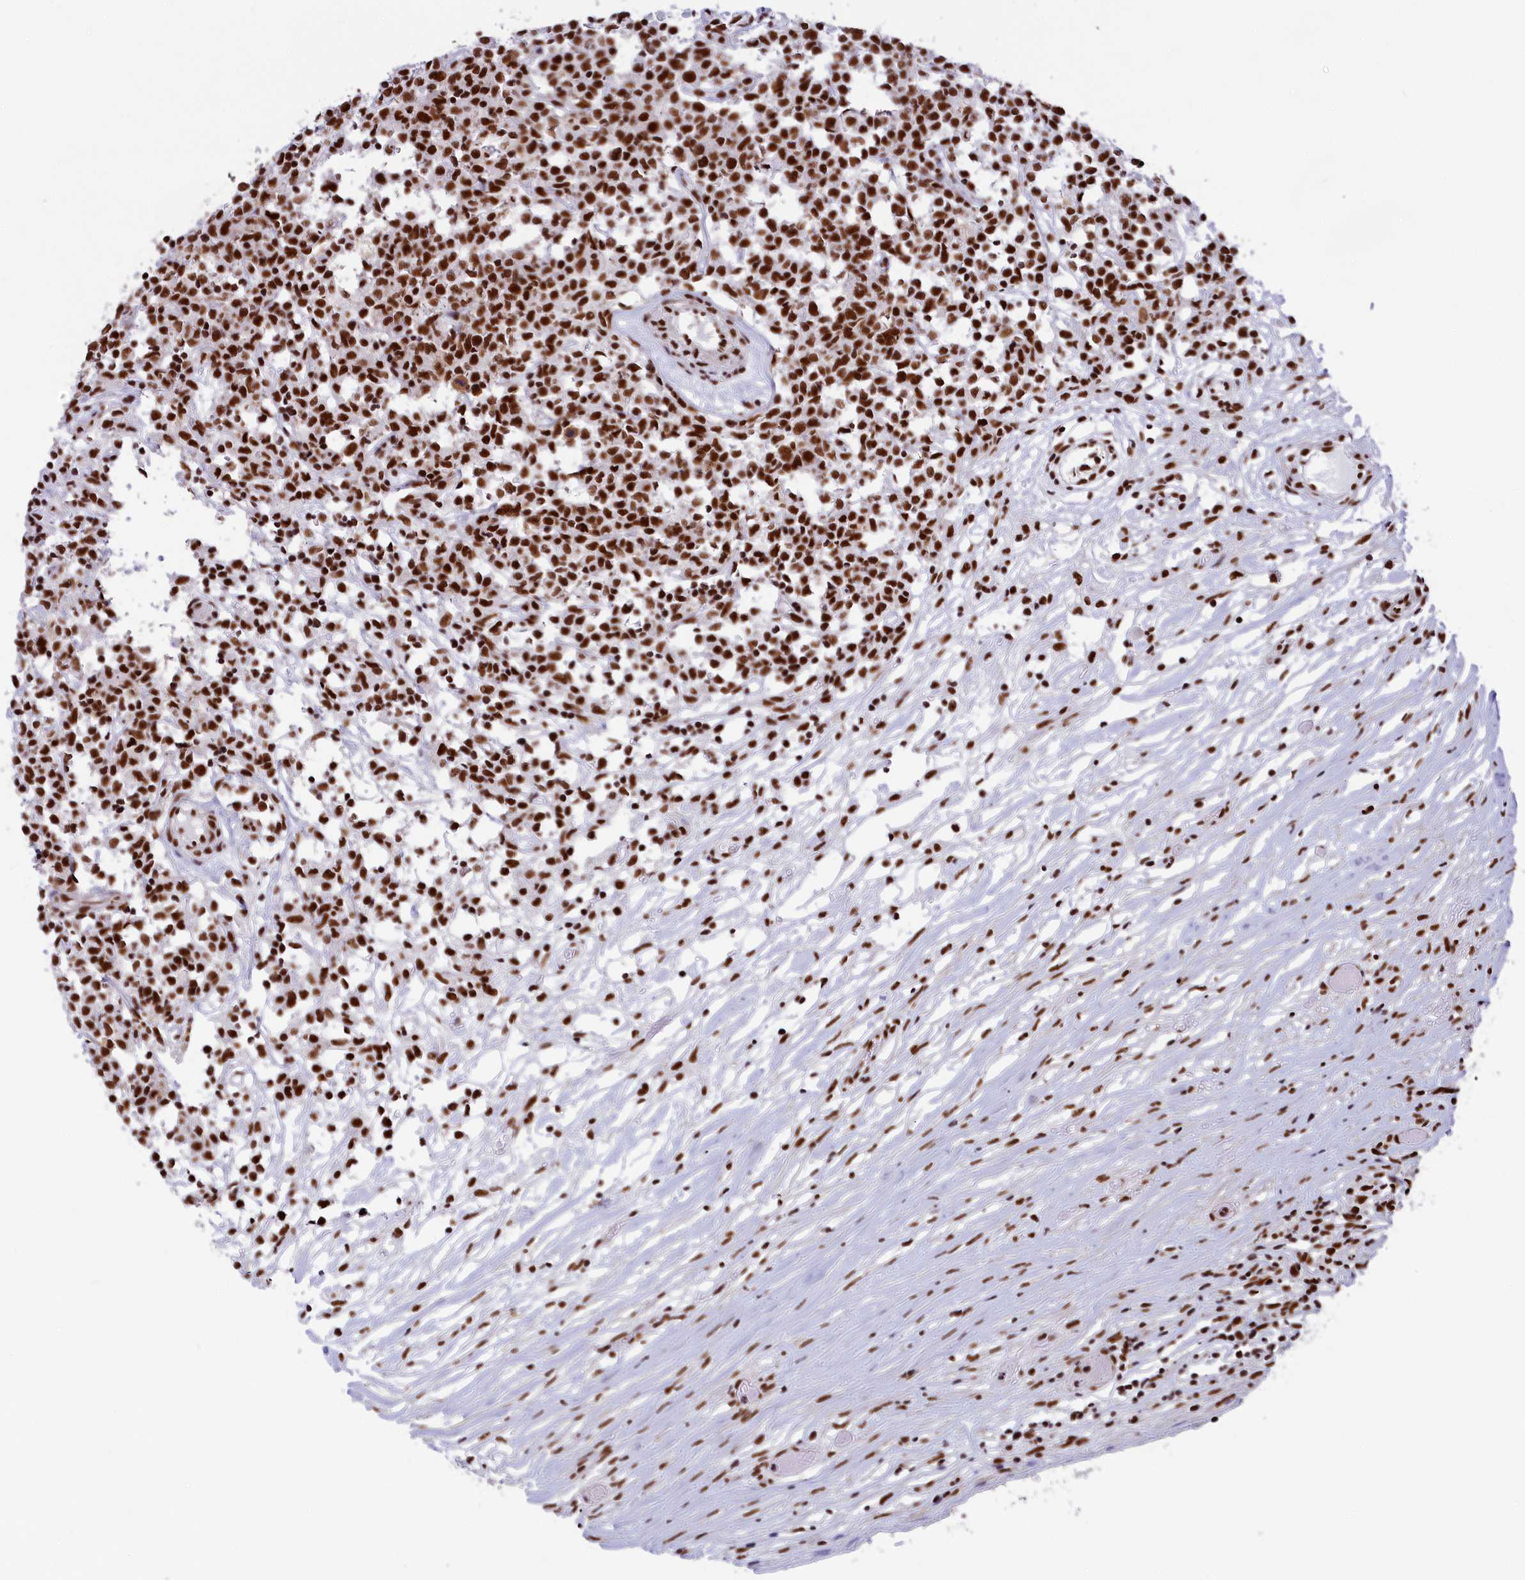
{"staining": {"intensity": "strong", "quantity": ">75%", "location": "nuclear"}, "tissue": "lymphoma", "cell_type": "Tumor cells", "image_type": "cancer", "snomed": [{"axis": "morphology", "description": "Malignant lymphoma, non-Hodgkin's type, Low grade"}, {"axis": "topography", "description": "Small intestine"}], "caption": "A histopathology image of human low-grade malignant lymphoma, non-Hodgkin's type stained for a protein reveals strong nuclear brown staining in tumor cells.", "gene": "SNRNP70", "patient": {"sex": "female", "age": 59}}